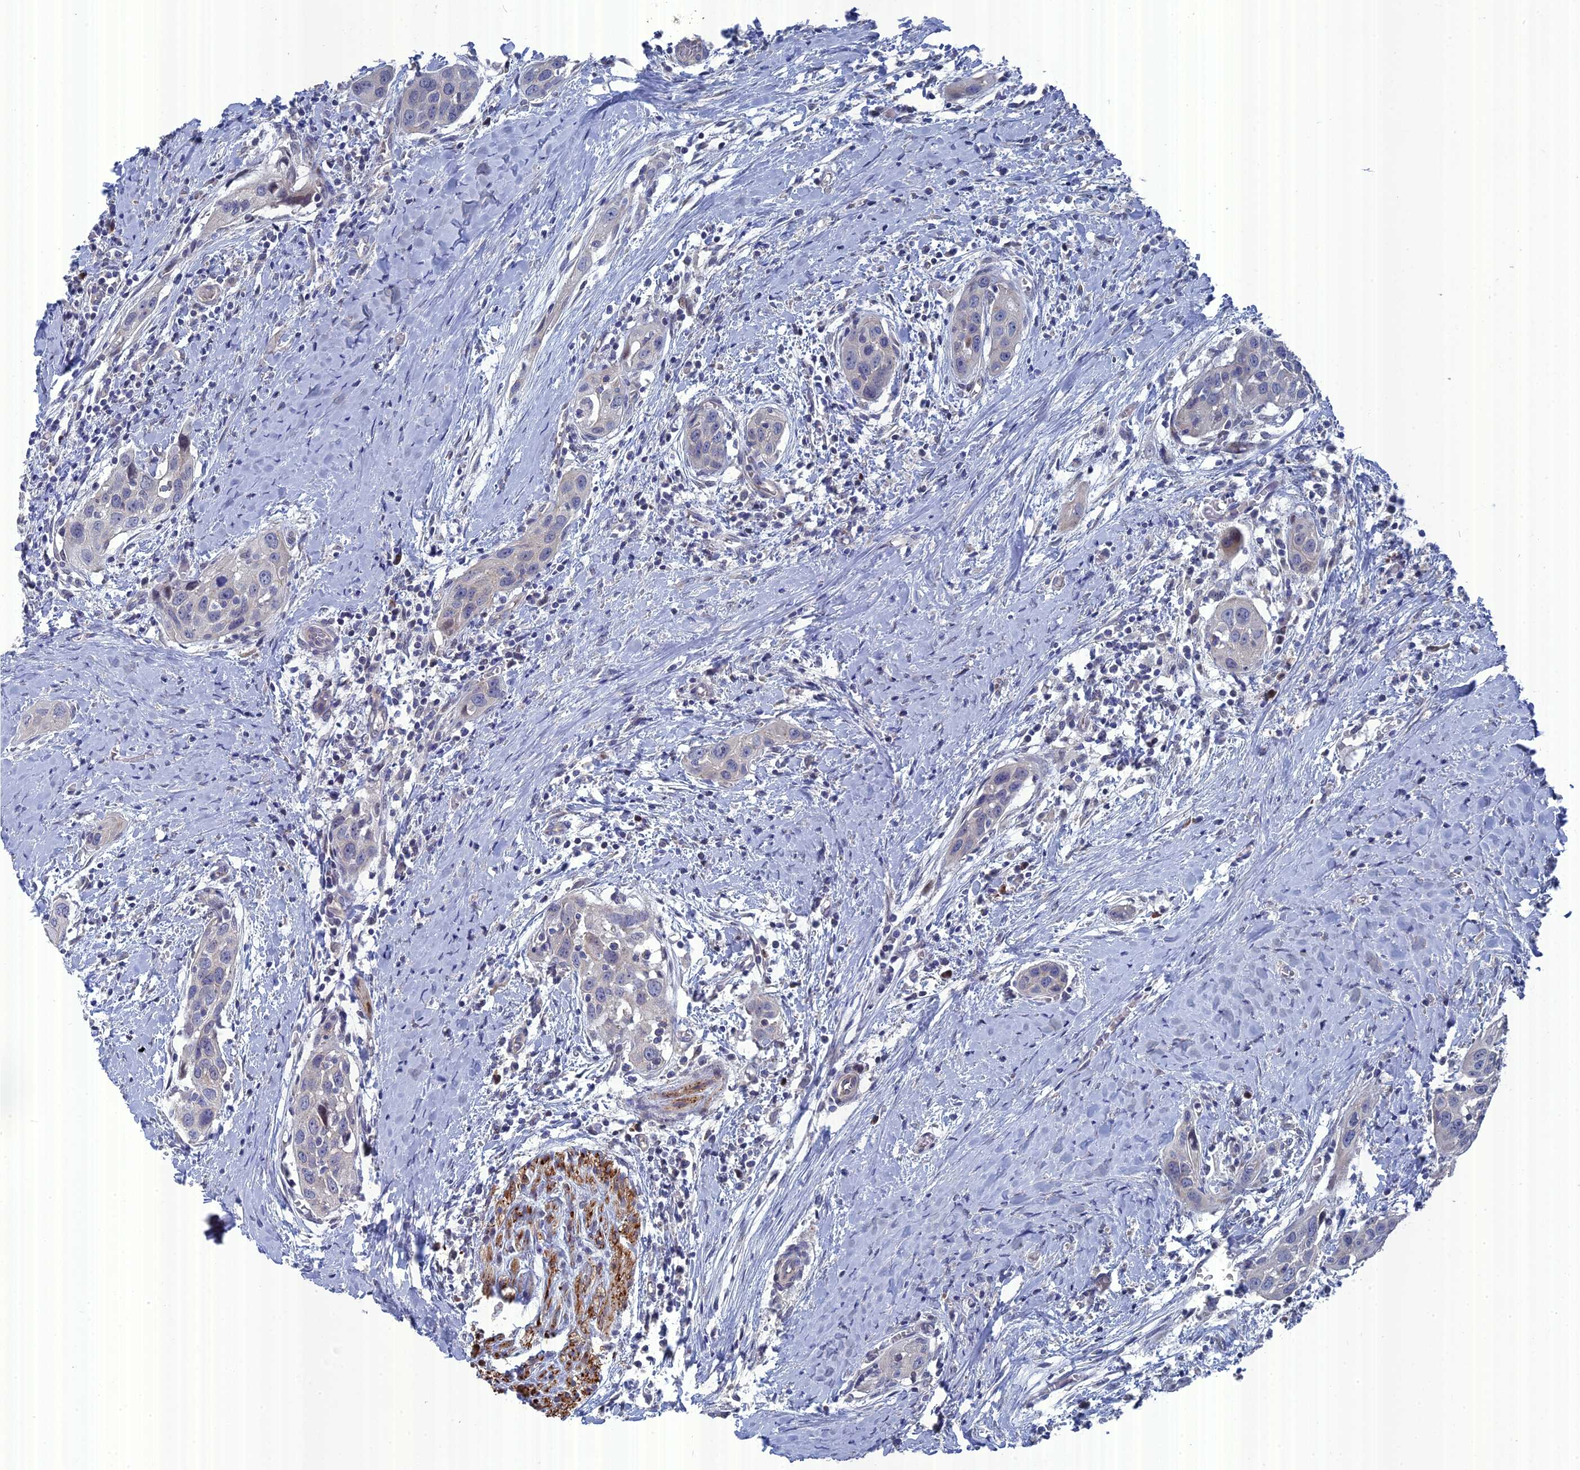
{"staining": {"intensity": "negative", "quantity": "none", "location": "none"}, "tissue": "head and neck cancer", "cell_type": "Tumor cells", "image_type": "cancer", "snomed": [{"axis": "morphology", "description": "Squamous cell carcinoma, NOS"}, {"axis": "topography", "description": "Oral tissue"}, {"axis": "topography", "description": "Head-Neck"}], "caption": "Tumor cells are negative for brown protein staining in head and neck cancer (squamous cell carcinoma). Brightfield microscopy of IHC stained with DAB (brown) and hematoxylin (blue), captured at high magnification.", "gene": "TMEM161A", "patient": {"sex": "female", "age": 50}}